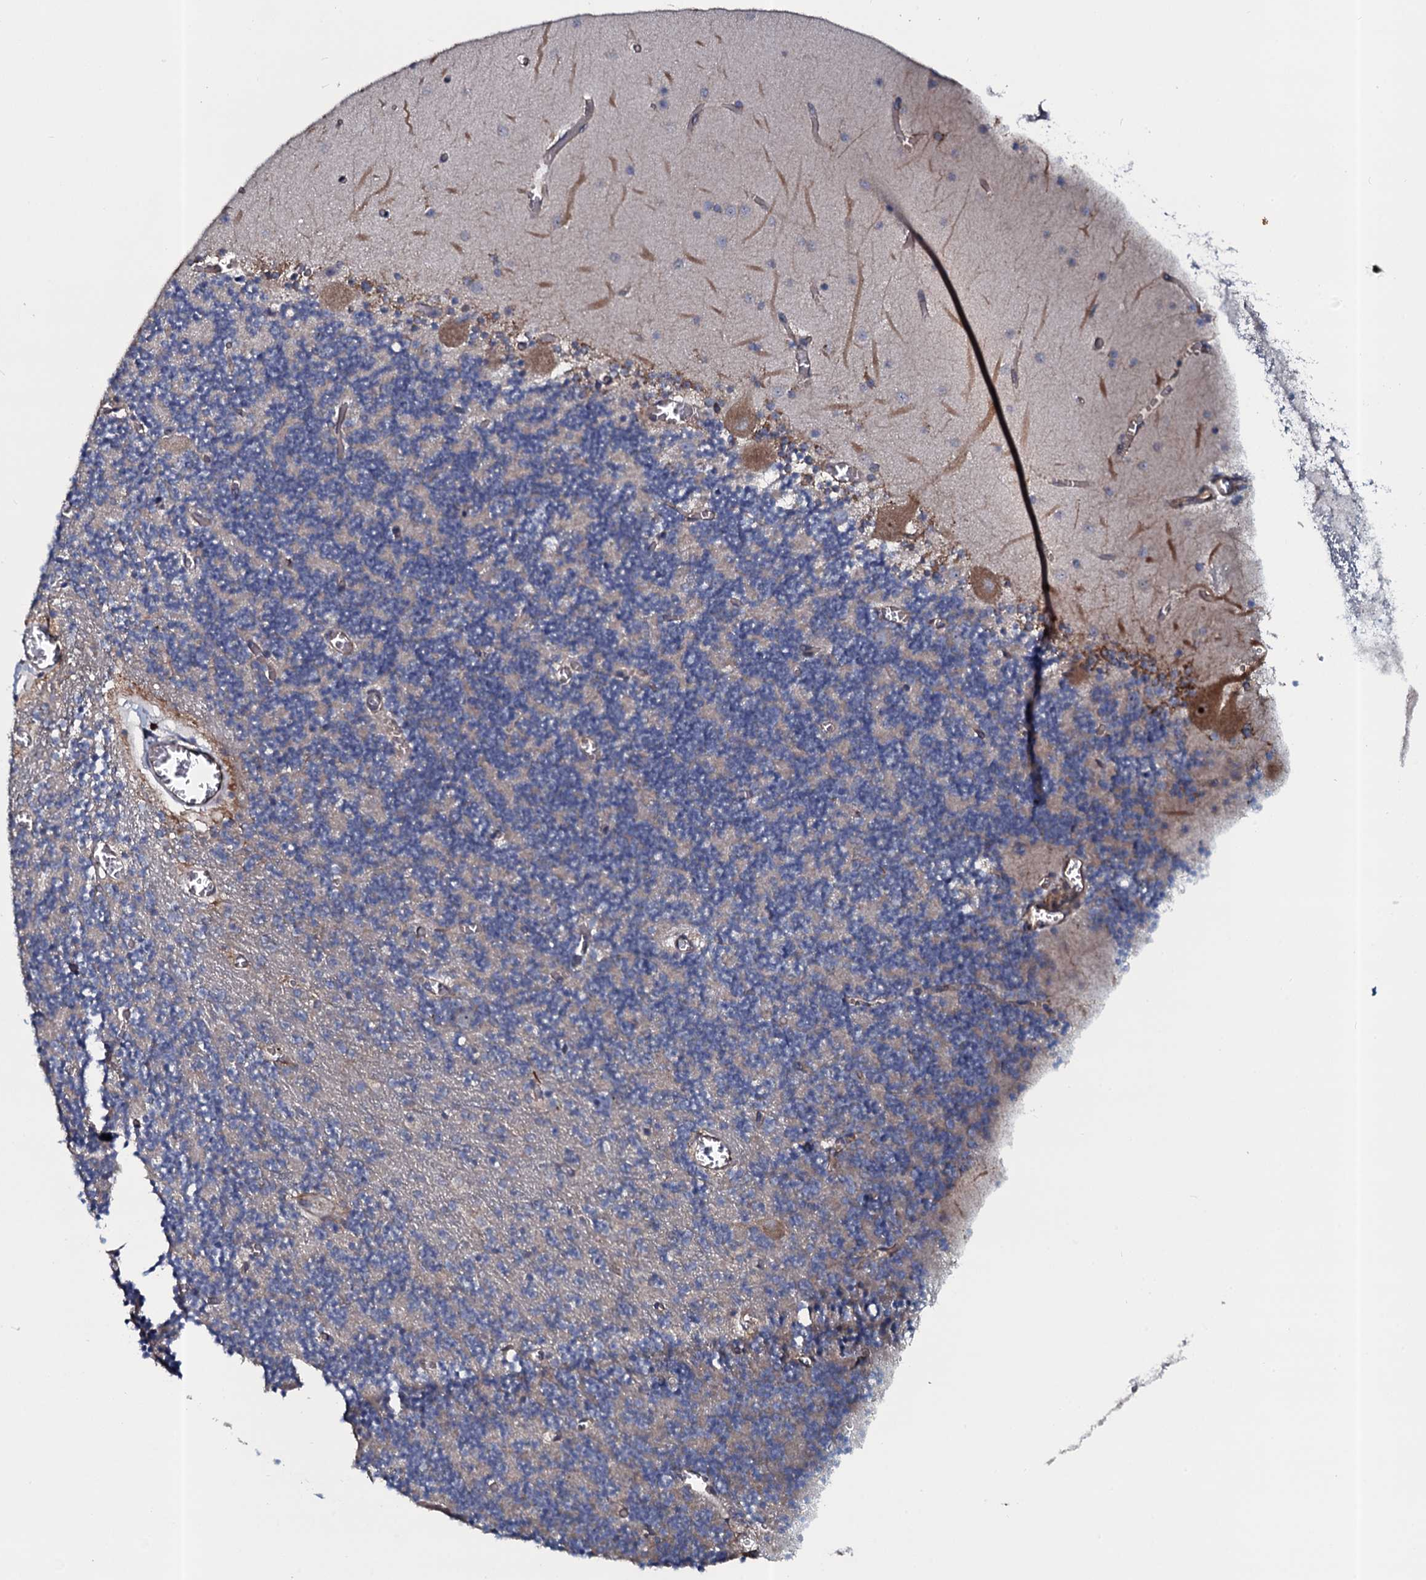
{"staining": {"intensity": "negative", "quantity": "none", "location": "none"}, "tissue": "cerebellum", "cell_type": "Cells in granular layer", "image_type": "normal", "snomed": [{"axis": "morphology", "description": "Normal tissue, NOS"}, {"axis": "topography", "description": "Cerebellum"}], "caption": "Immunohistochemistry histopathology image of normal cerebellum: human cerebellum stained with DAB shows no significant protein staining in cells in granular layer.", "gene": "TMEM151A", "patient": {"sex": "female", "age": 28}}